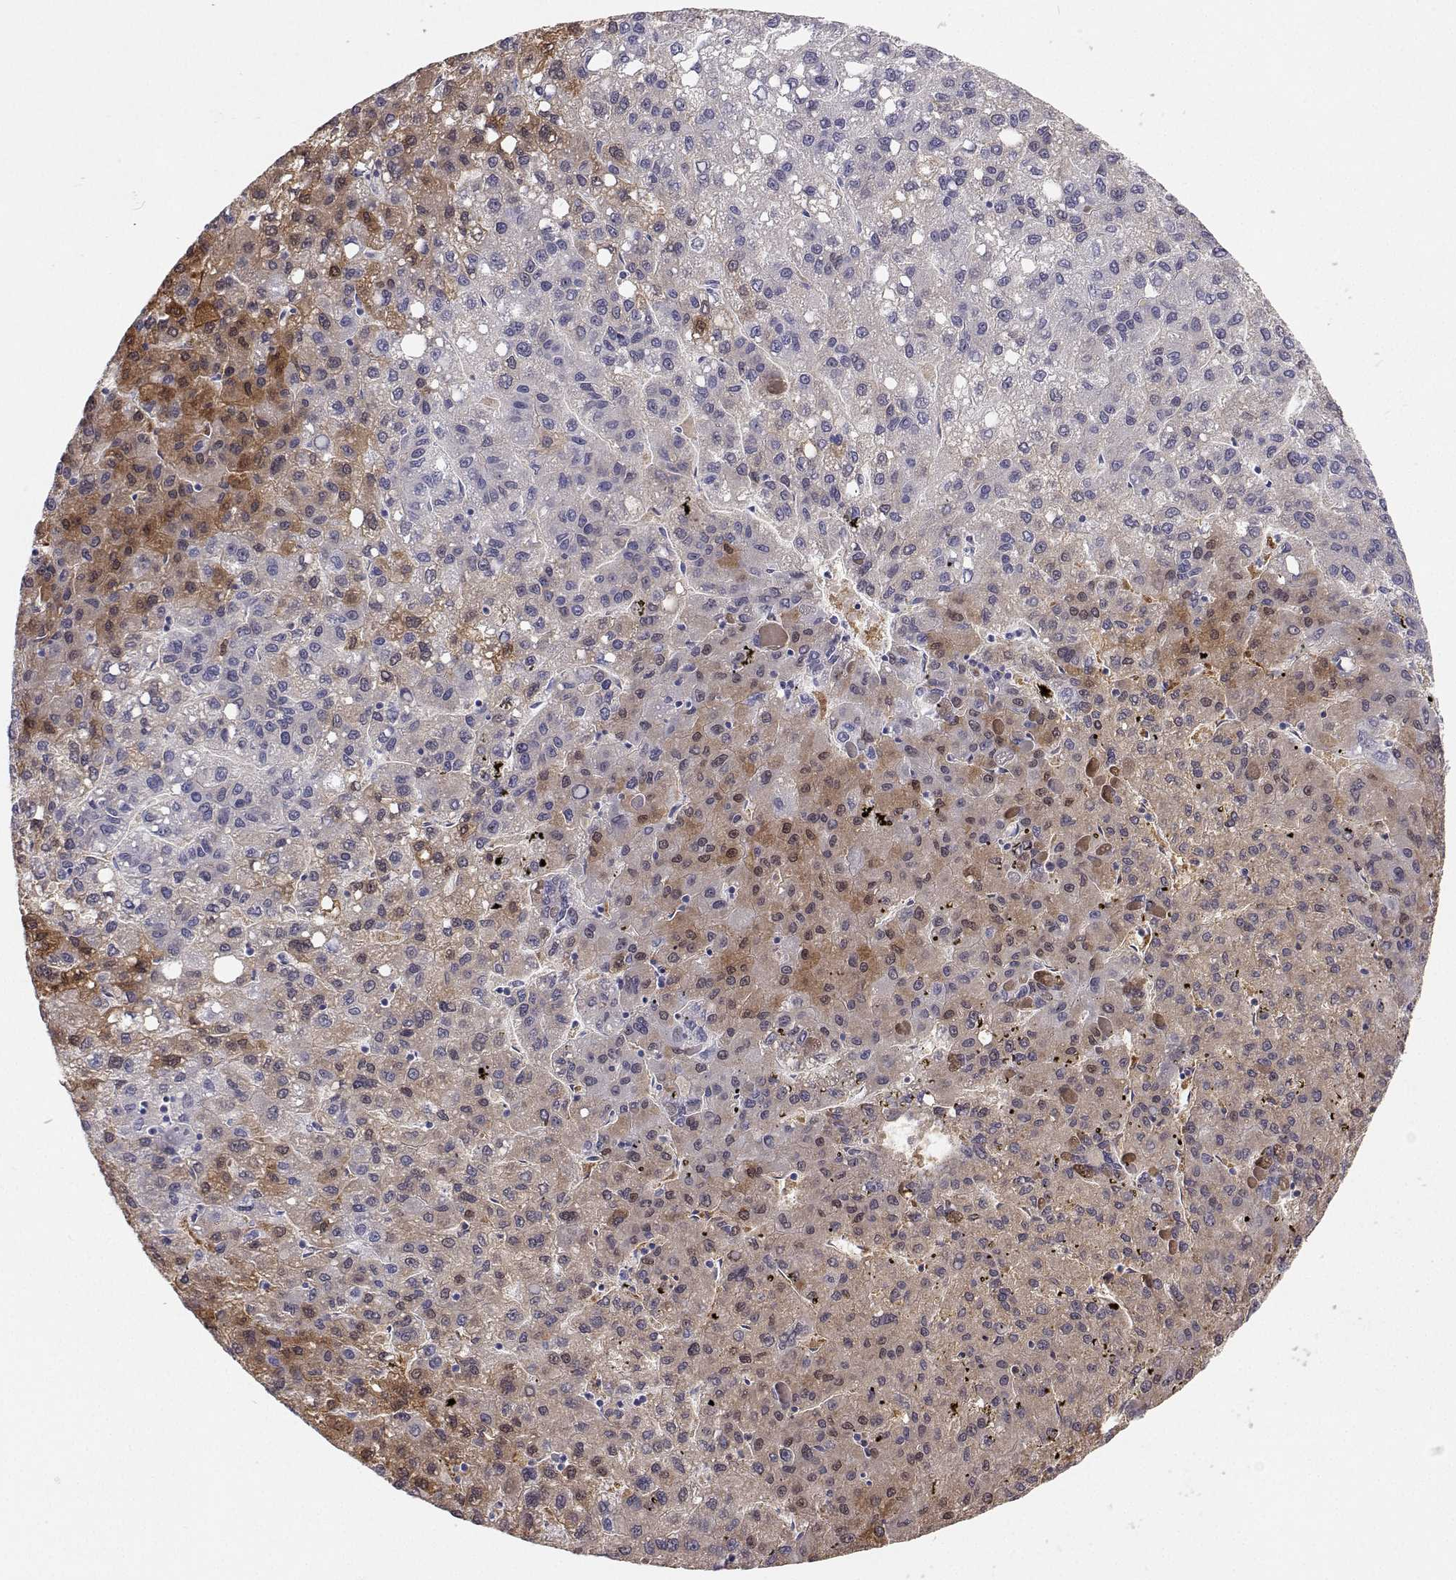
{"staining": {"intensity": "moderate", "quantity": "<25%", "location": "cytoplasmic/membranous,nuclear"}, "tissue": "liver cancer", "cell_type": "Tumor cells", "image_type": "cancer", "snomed": [{"axis": "morphology", "description": "Carcinoma, Hepatocellular, NOS"}, {"axis": "topography", "description": "Liver"}], "caption": "Human liver cancer (hepatocellular carcinoma) stained with a brown dye exhibits moderate cytoplasmic/membranous and nuclear positive expression in about <25% of tumor cells.", "gene": "BHMT", "patient": {"sex": "female", "age": 82}}